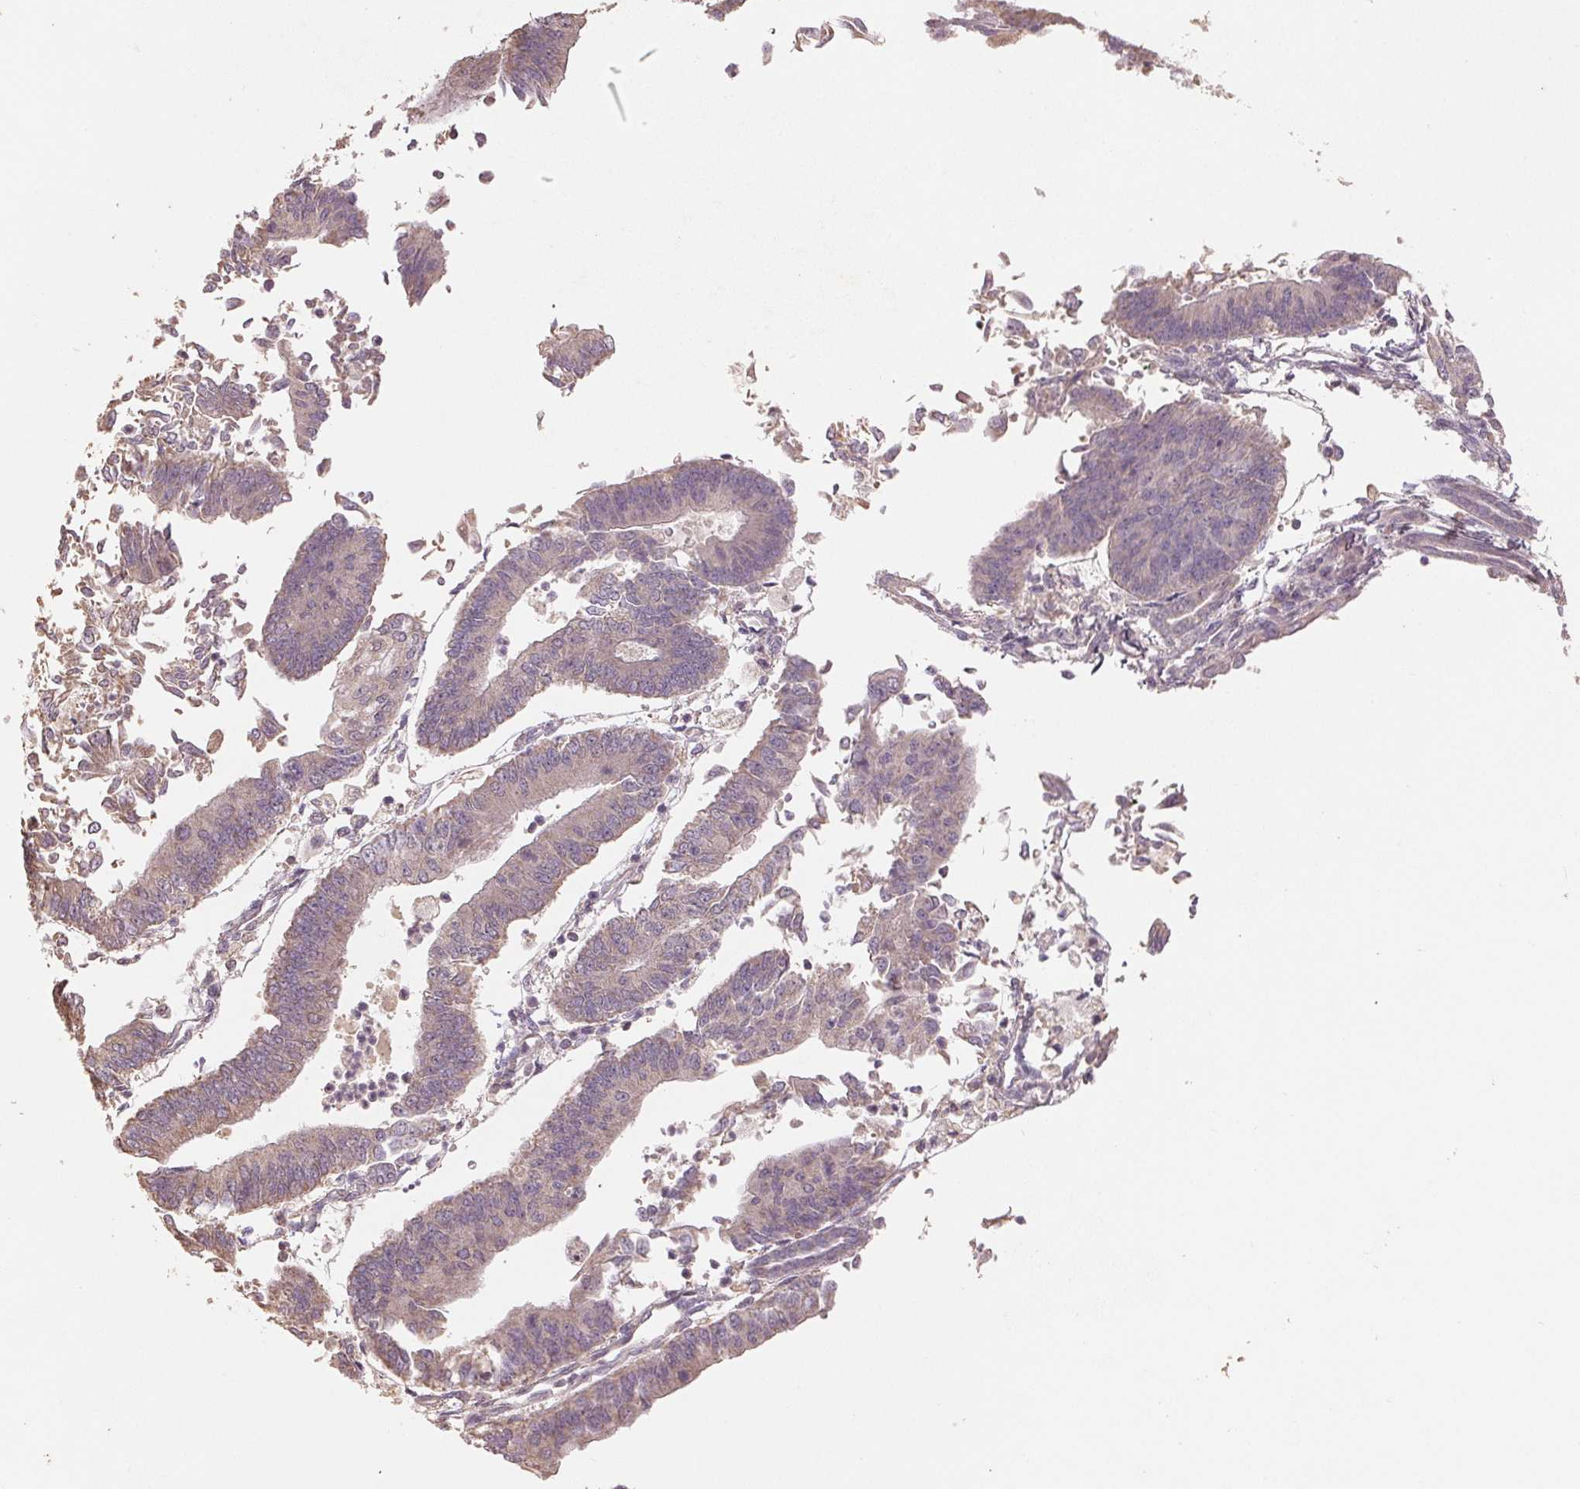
{"staining": {"intensity": "negative", "quantity": "none", "location": "none"}, "tissue": "endometrial cancer", "cell_type": "Tumor cells", "image_type": "cancer", "snomed": [{"axis": "morphology", "description": "Adenocarcinoma, NOS"}, {"axis": "topography", "description": "Endometrium"}], "caption": "Tumor cells are negative for brown protein staining in adenocarcinoma (endometrial).", "gene": "COX14", "patient": {"sex": "female", "age": 65}}